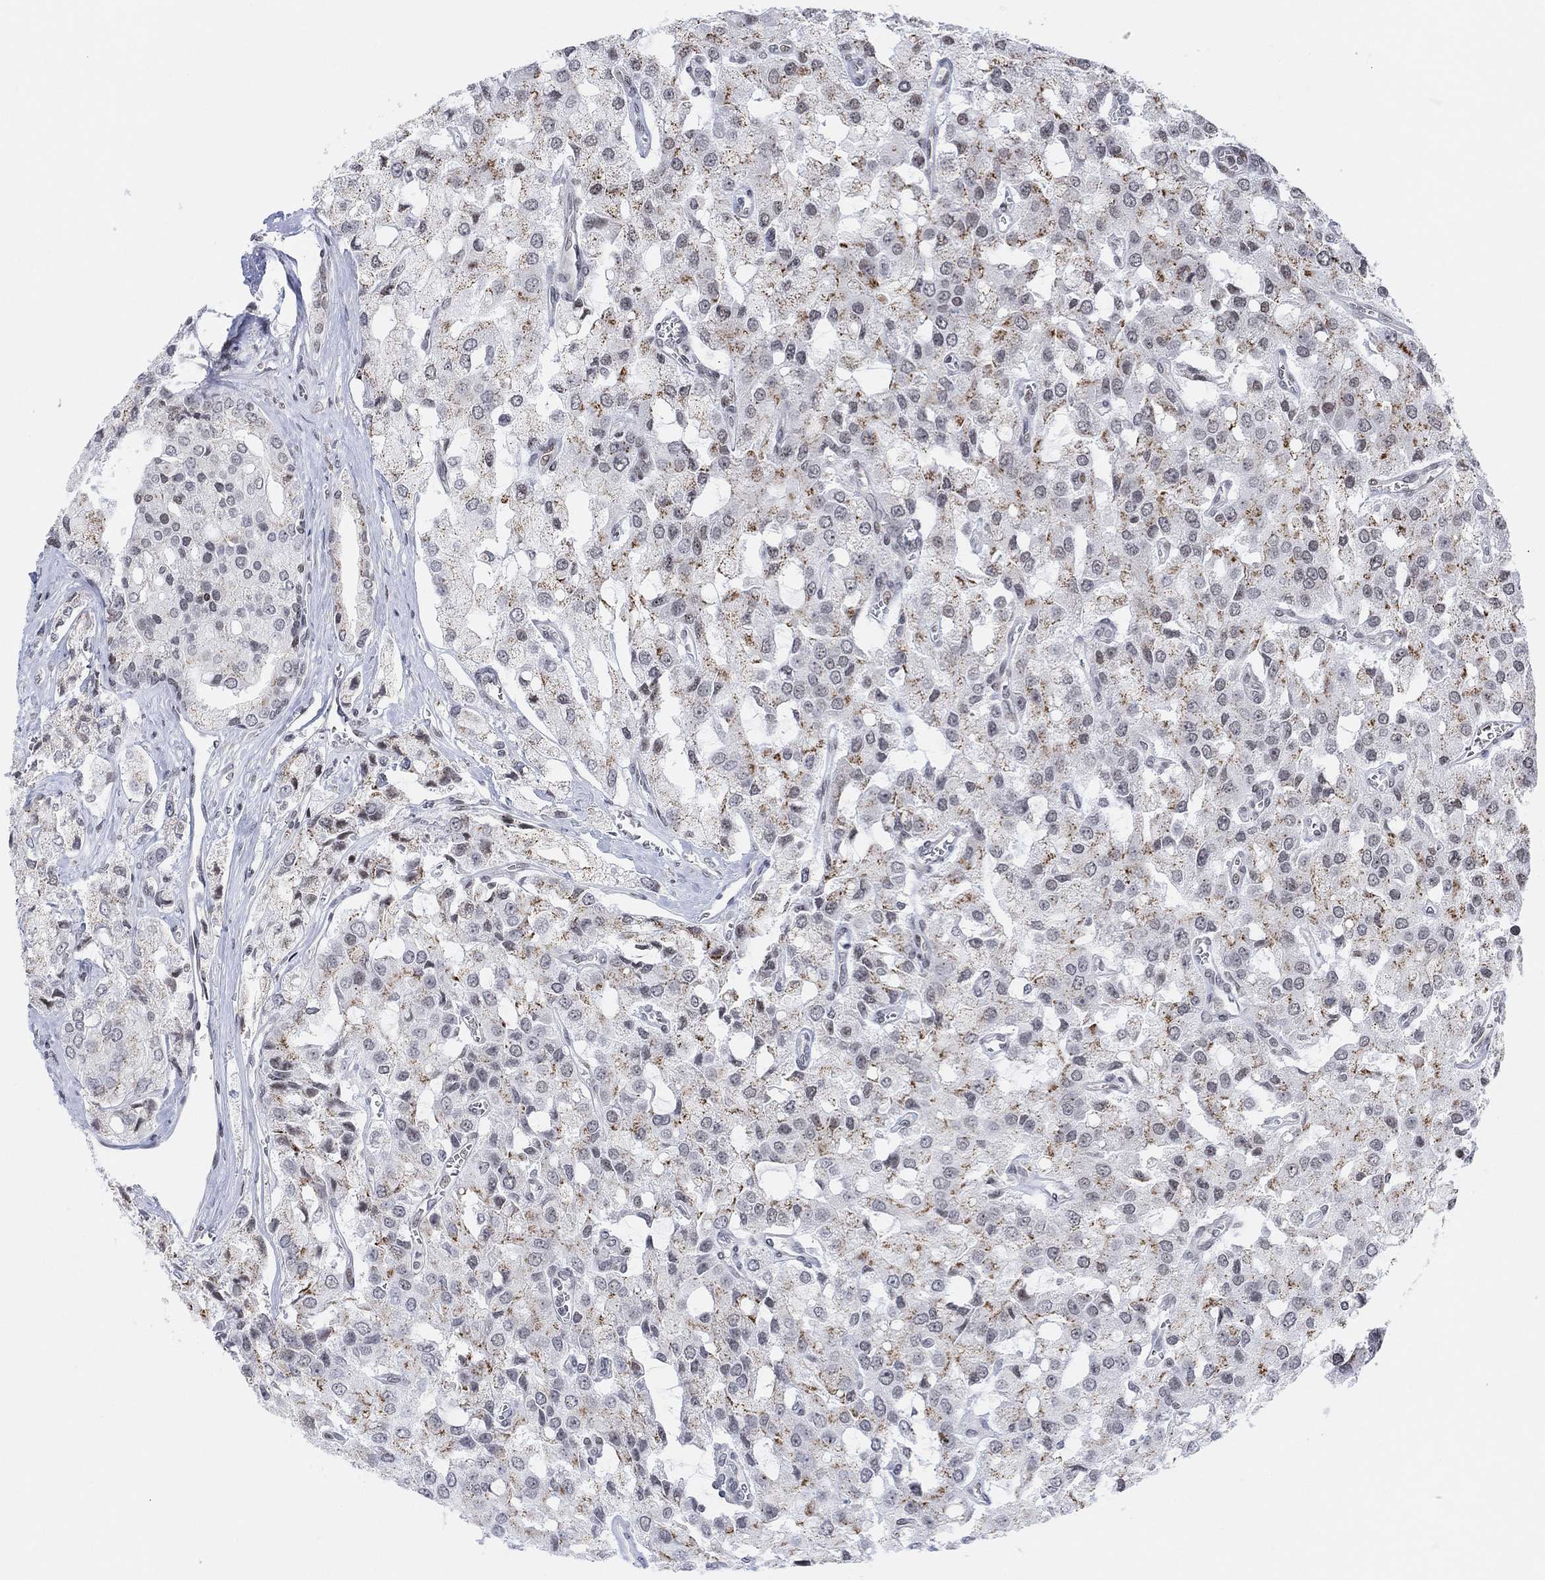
{"staining": {"intensity": "moderate", "quantity": "25%-75%", "location": "cytoplasmic/membranous"}, "tissue": "prostate cancer", "cell_type": "Tumor cells", "image_type": "cancer", "snomed": [{"axis": "morphology", "description": "Adenocarcinoma, NOS"}, {"axis": "topography", "description": "Prostate and seminal vesicle, NOS"}, {"axis": "topography", "description": "Prostate"}], "caption": "Immunohistochemistry micrograph of human prostate cancer stained for a protein (brown), which reveals medium levels of moderate cytoplasmic/membranous positivity in about 25%-75% of tumor cells.", "gene": "ABHD14A", "patient": {"sex": "male", "age": 67}}